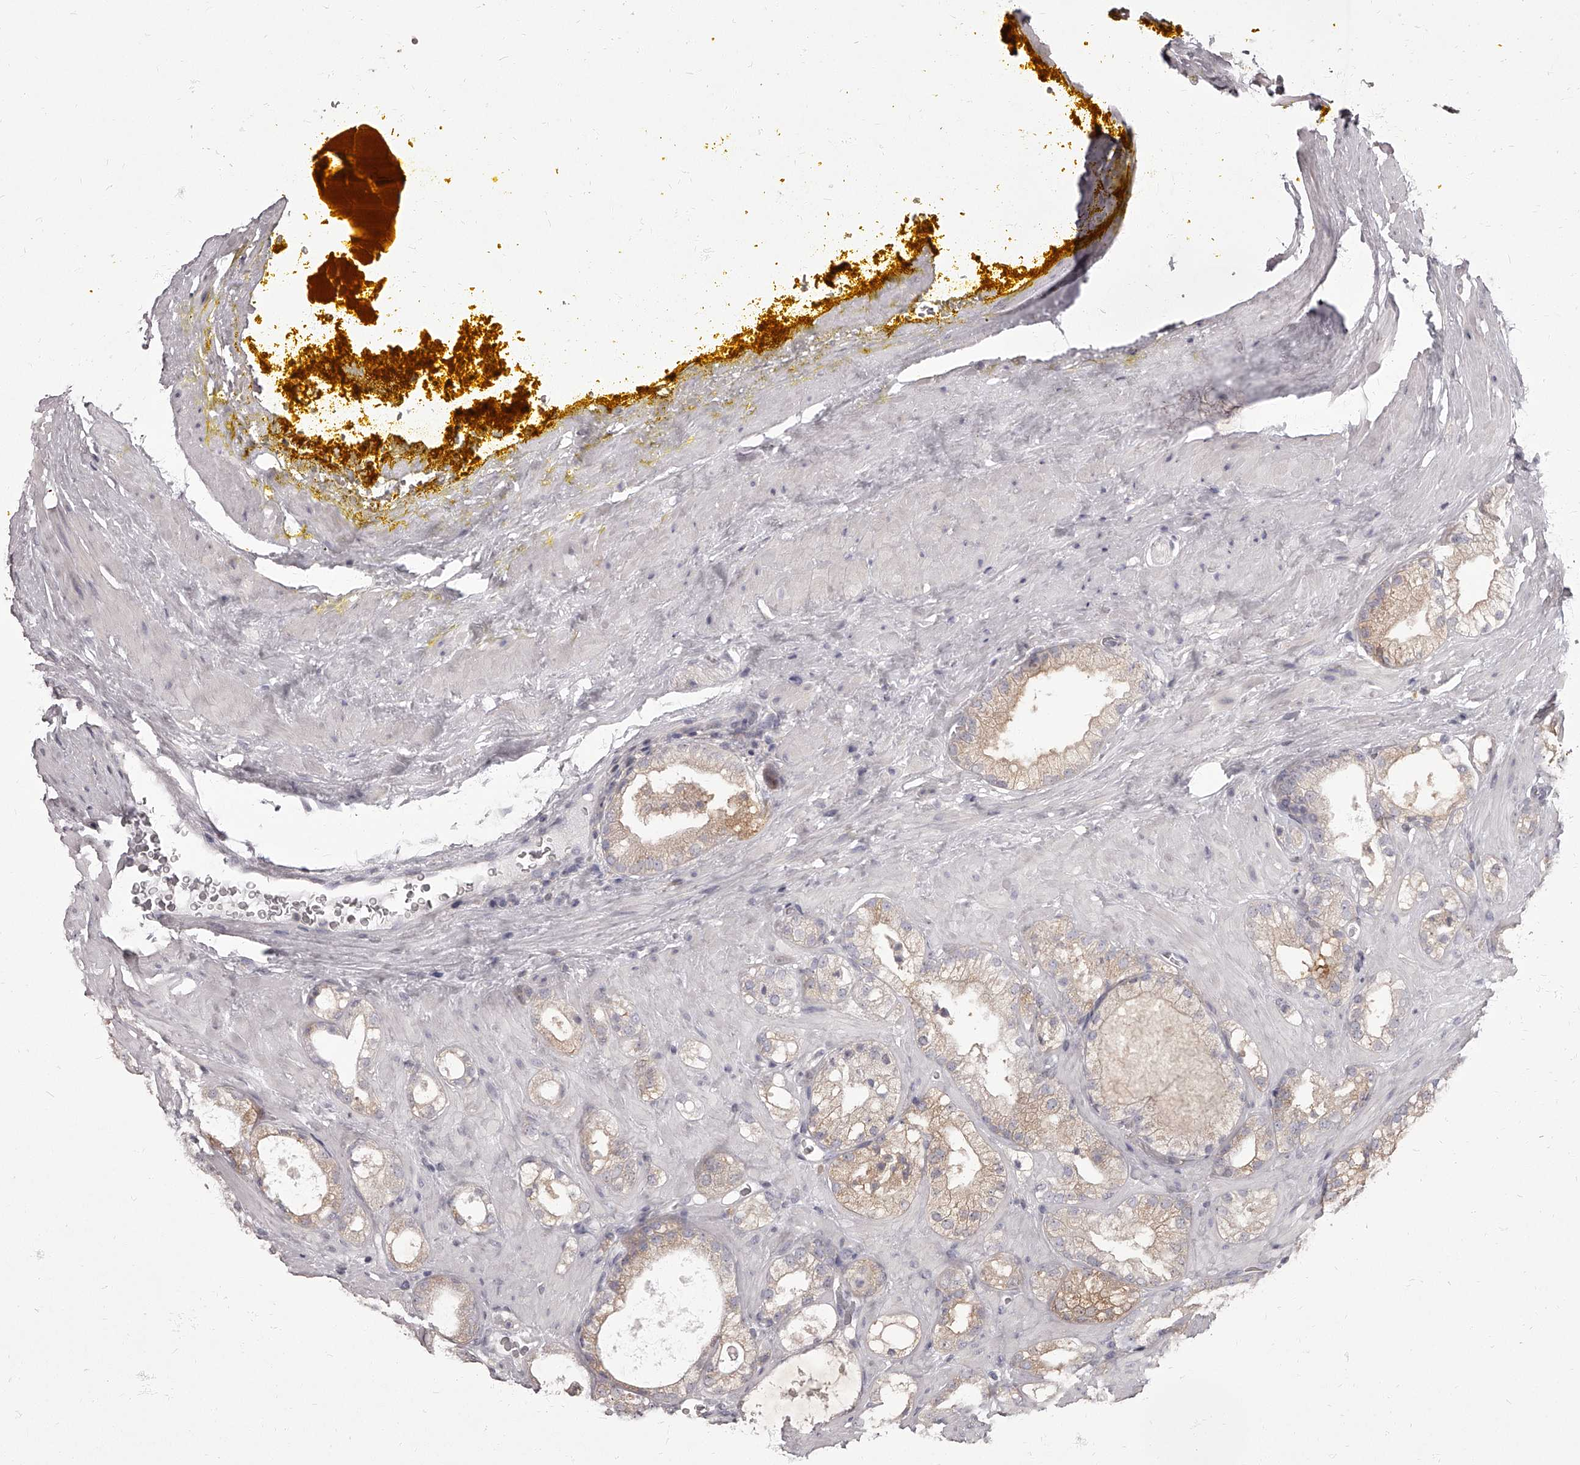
{"staining": {"intensity": "weak", "quantity": "<25%", "location": "cytoplasmic/membranous"}, "tissue": "prostate cancer", "cell_type": "Tumor cells", "image_type": "cancer", "snomed": [{"axis": "morphology", "description": "Adenocarcinoma, High grade"}, {"axis": "topography", "description": "Prostate"}], "caption": "Prostate cancer was stained to show a protein in brown. There is no significant positivity in tumor cells. Nuclei are stained in blue.", "gene": "APEH", "patient": {"sex": "male", "age": 58}}